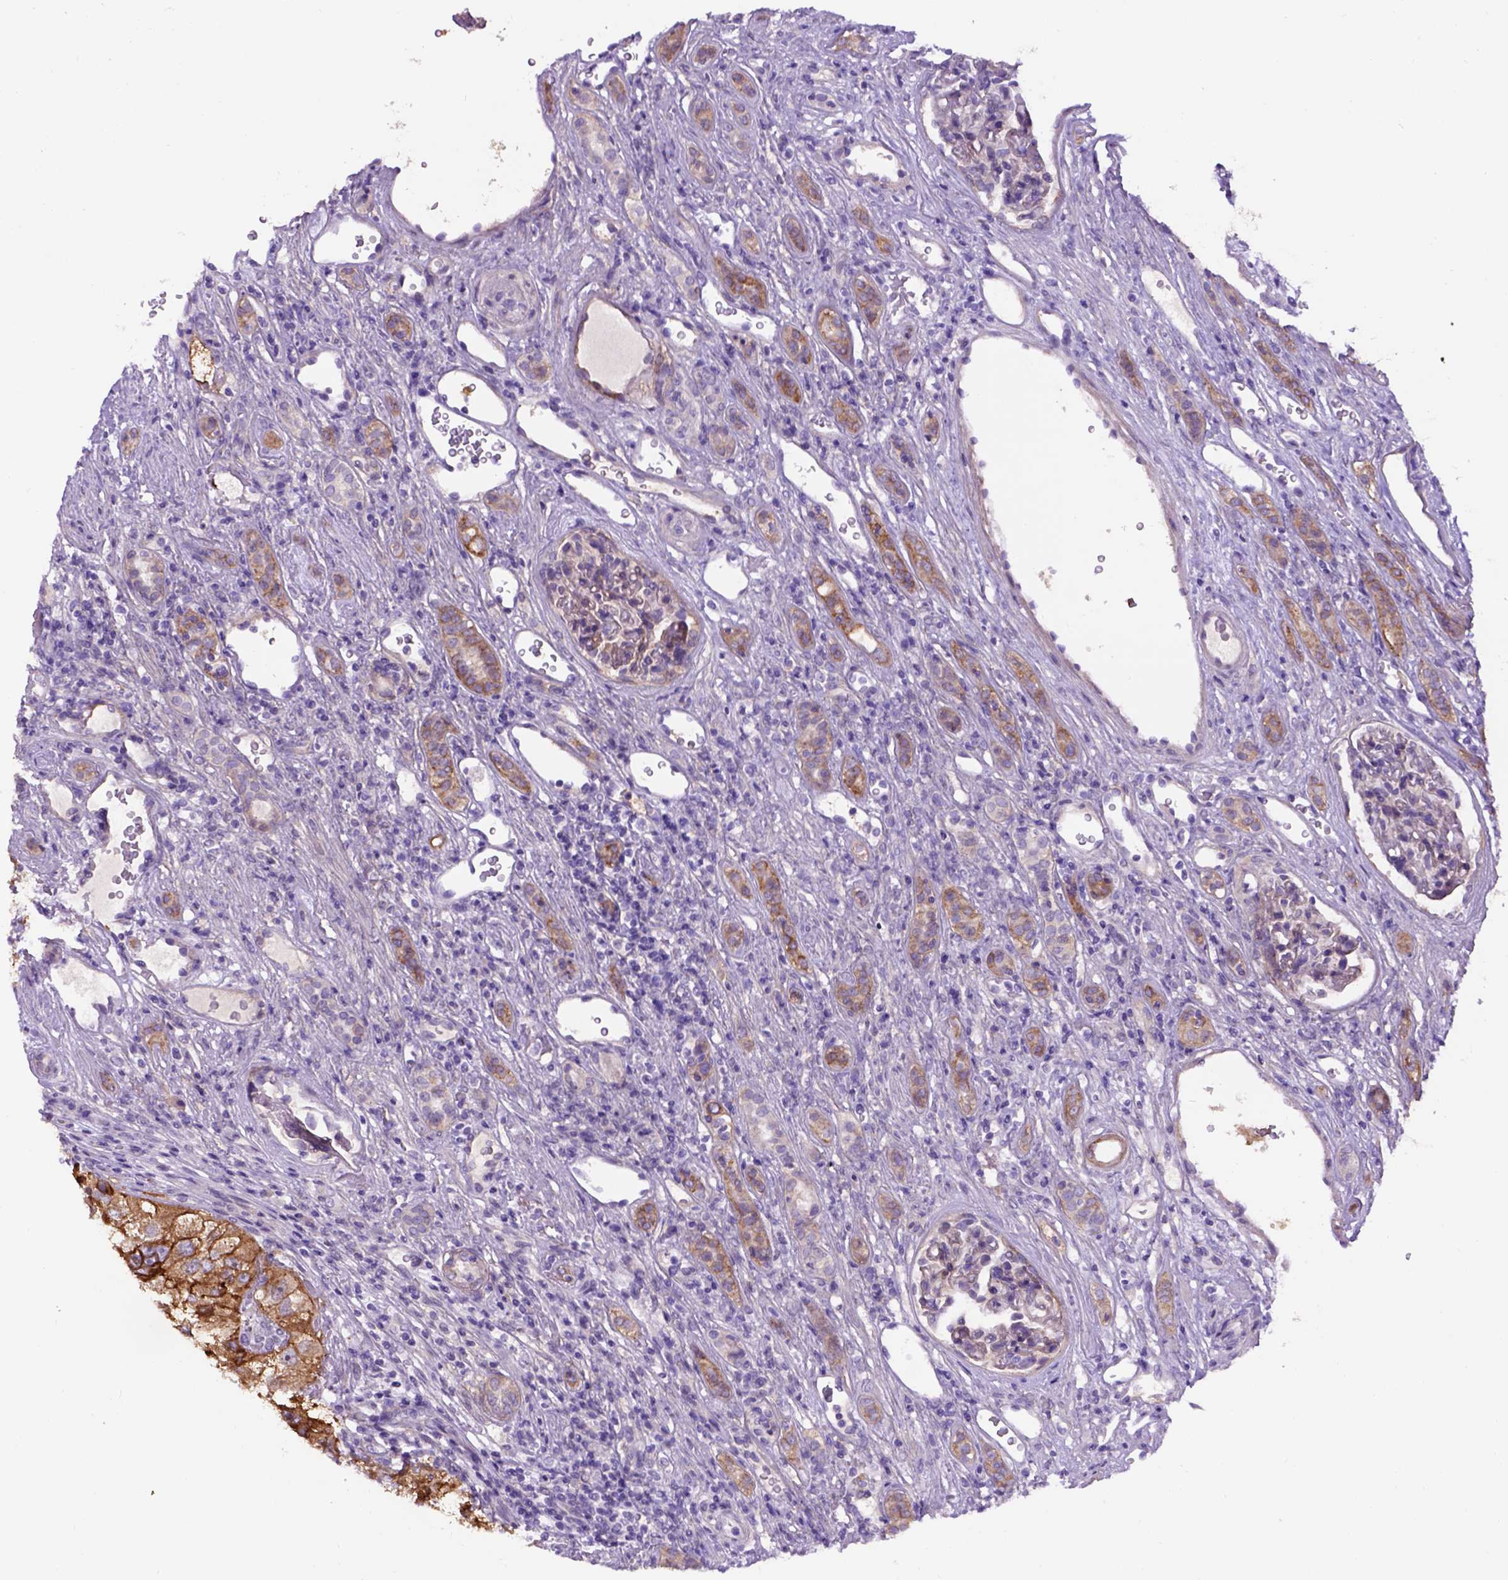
{"staining": {"intensity": "moderate", "quantity": ">75%", "location": "cytoplasmic/membranous"}, "tissue": "renal cancer", "cell_type": "Tumor cells", "image_type": "cancer", "snomed": [{"axis": "morphology", "description": "Adenocarcinoma, NOS"}, {"axis": "topography", "description": "Kidney"}], "caption": "Protein expression analysis of renal cancer reveals moderate cytoplasmic/membranous positivity in about >75% of tumor cells.", "gene": "EGFR", "patient": {"sex": "male", "age": 63}}